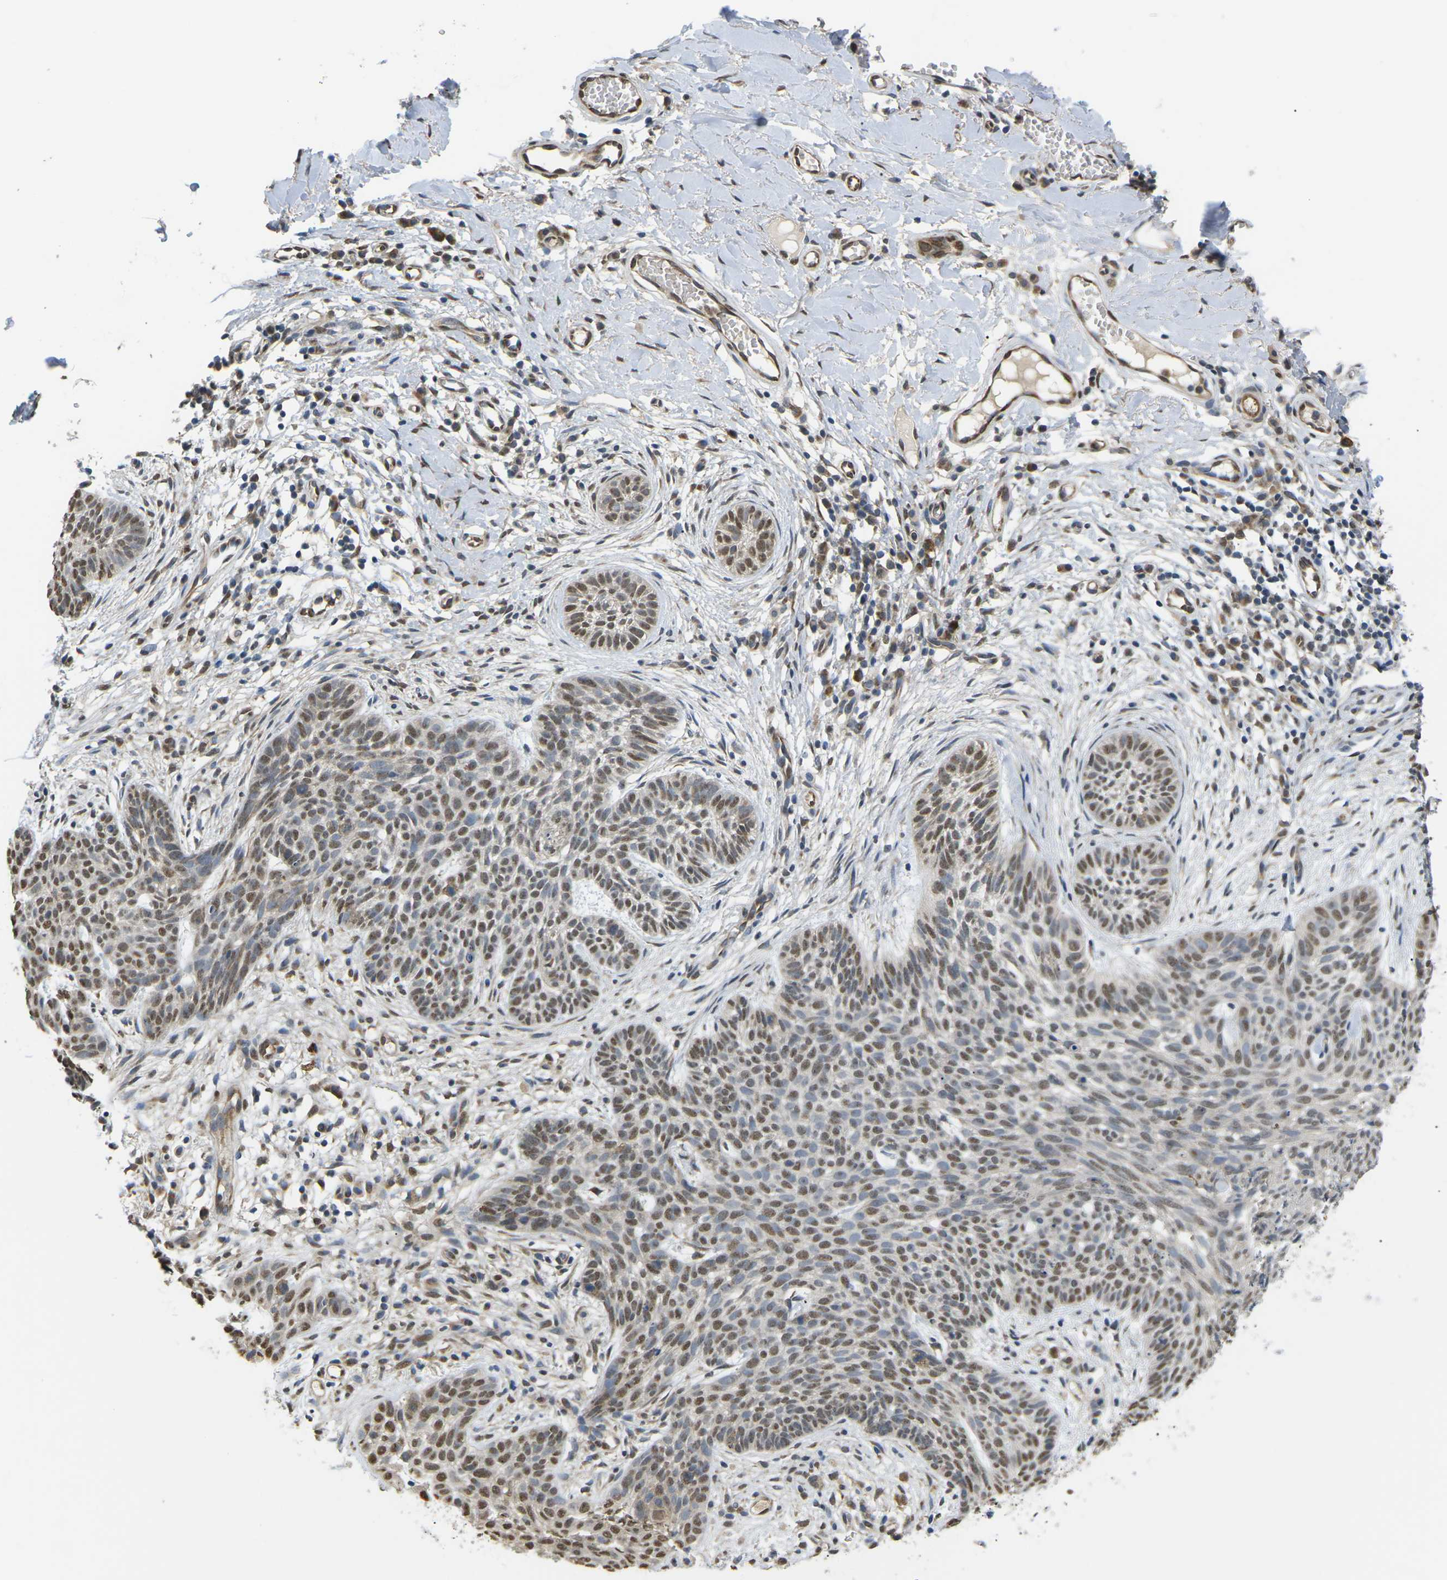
{"staining": {"intensity": "moderate", "quantity": ">75%", "location": "nuclear"}, "tissue": "skin cancer", "cell_type": "Tumor cells", "image_type": "cancer", "snomed": [{"axis": "morphology", "description": "Basal cell carcinoma"}, {"axis": "topography", "description": "Skin"}], "caption": "A medium amount of moderate nuclear staining is seen in approximately >75% of tumor cells in skin basal cell carcinoma tissue.", "gene": "ERBB4", "patient": {"sex": "female", "age": 59}}